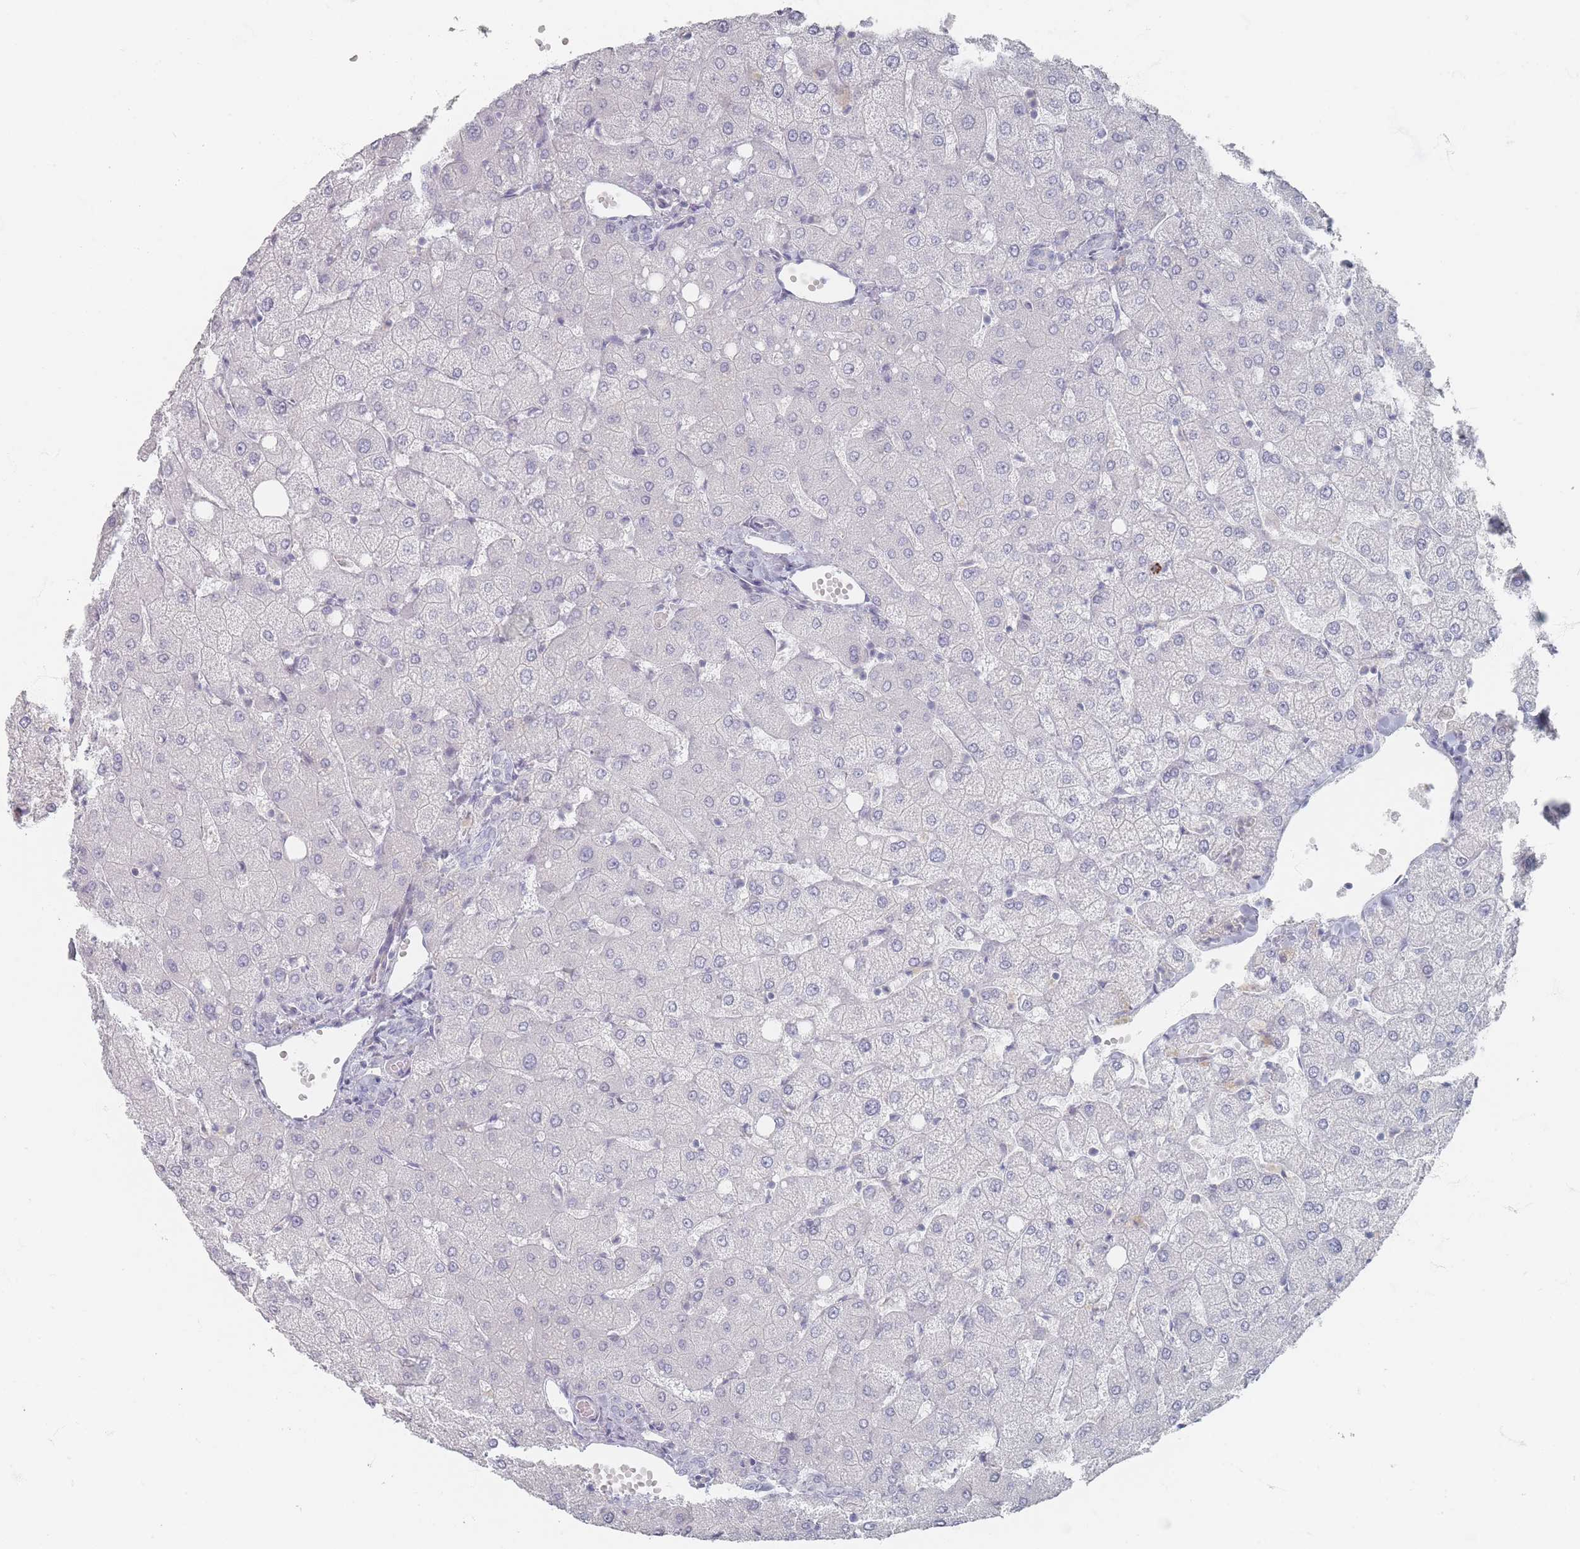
{"staining": {"intensity": "negative", "quantity": "none", "location": "none"}, "tissue": "liver", "cell_type": "Cholangiocytes", "image_type": "normal", "snomed": [{"axis": "morphology", "description": "Normal tissue, NOS"}, {"axis": "topography", "description": "Liver"}], "caption": "Liver stained for a protein using immunohistochemistry displays no expression cholangiocytes.", "gene": "CD37", "patient": {"sex": "female", "age": 54}}